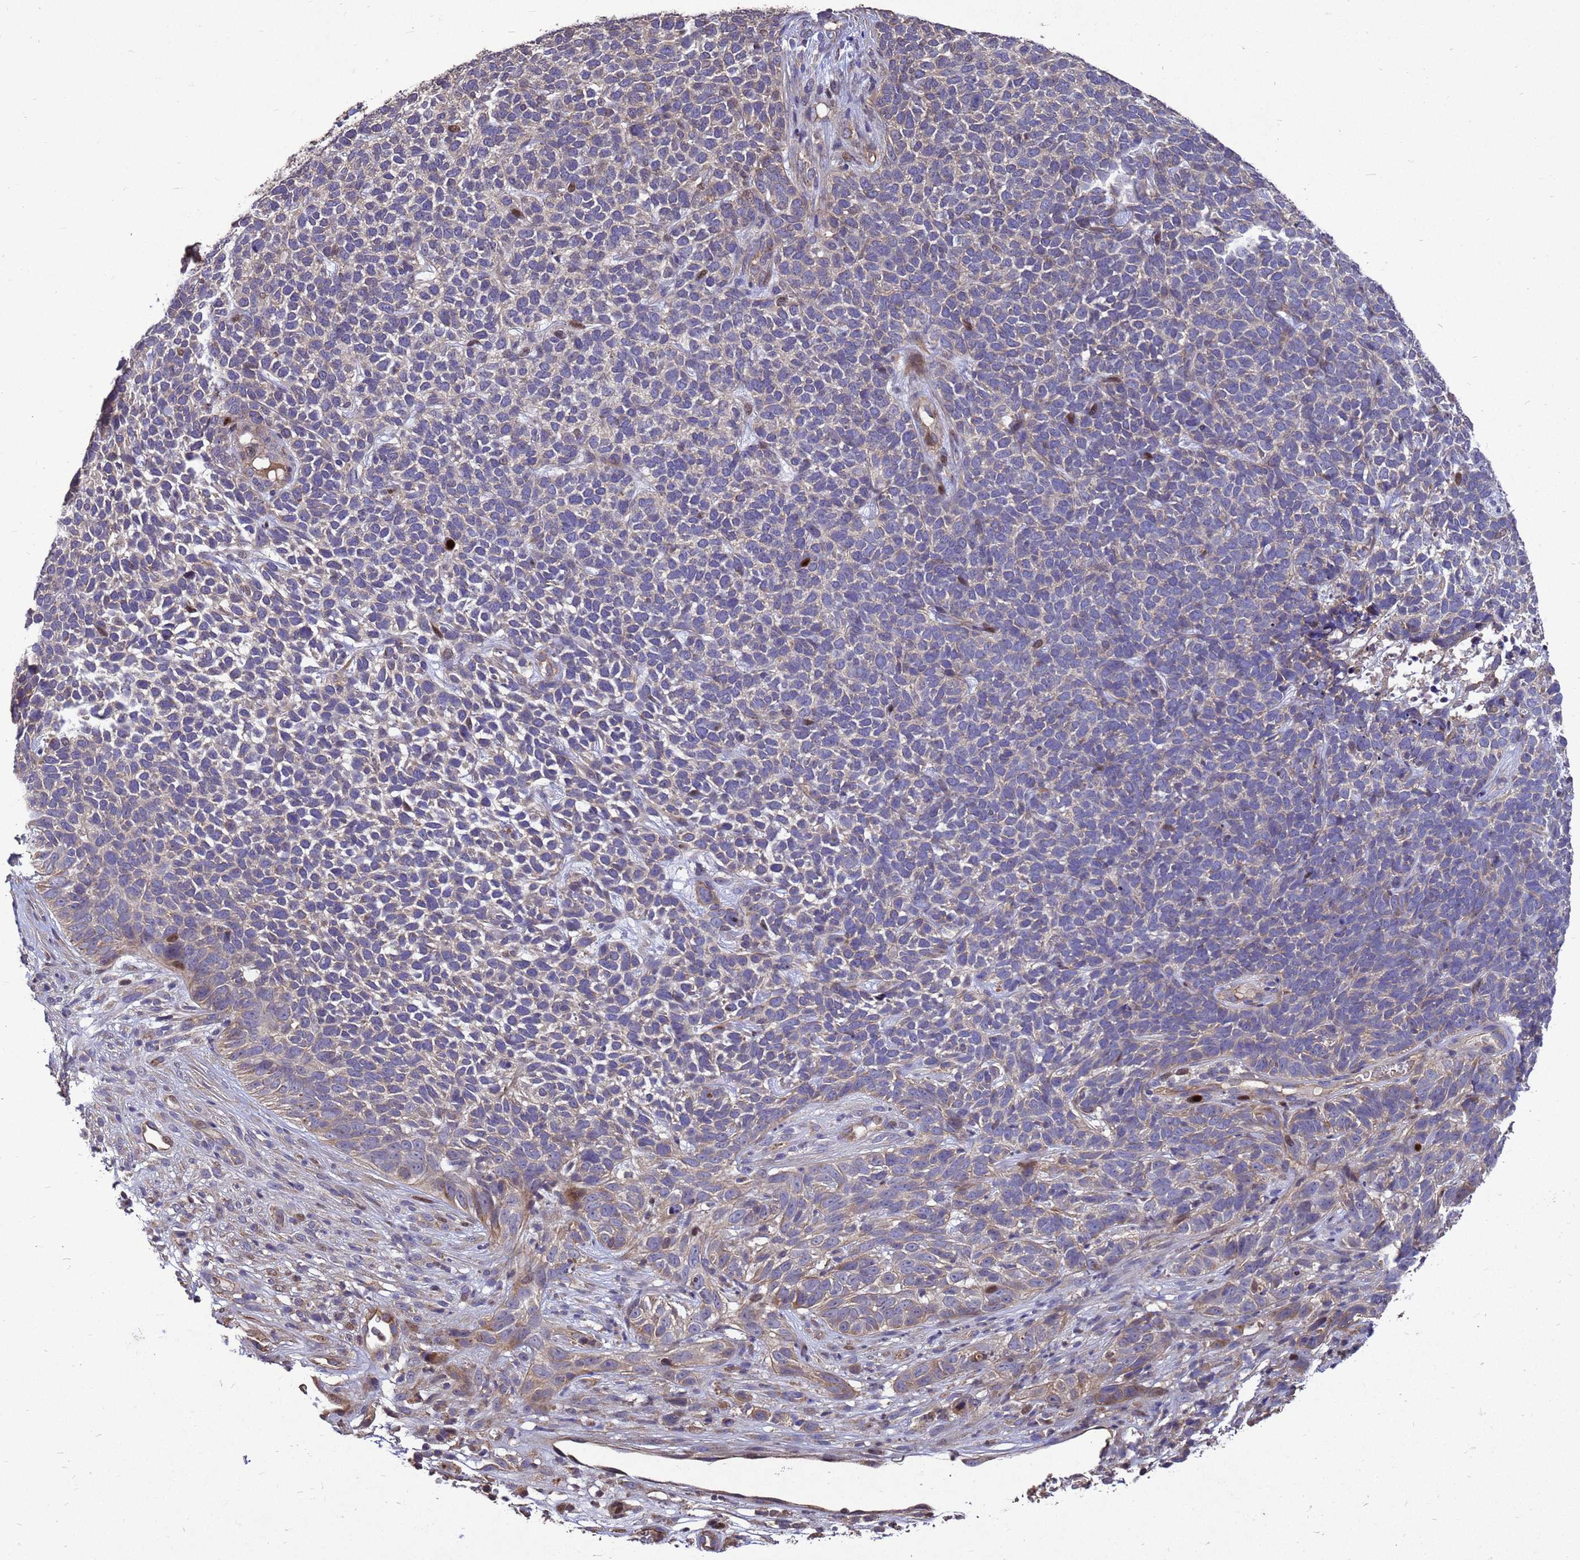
{"staining": {"intensity": "weak", "quantity": "<25%", "location": "cytoplasmic/membranous"}, "tissue": "skin cancer", "cell_type": "Tumor cells", "image_type": "cancer", "snomed": [{"axis": "morphology", "description": "Basal cell carcinoma"}, {"axis": "topography", "description": "Skin"}], "caption": "The histopathology image demonstrates no staining of tumor cells in skin cancer (basal cell carcinoma).", "gene": "RSPRY1", "patient": {"sex": "female", "age": 84}}